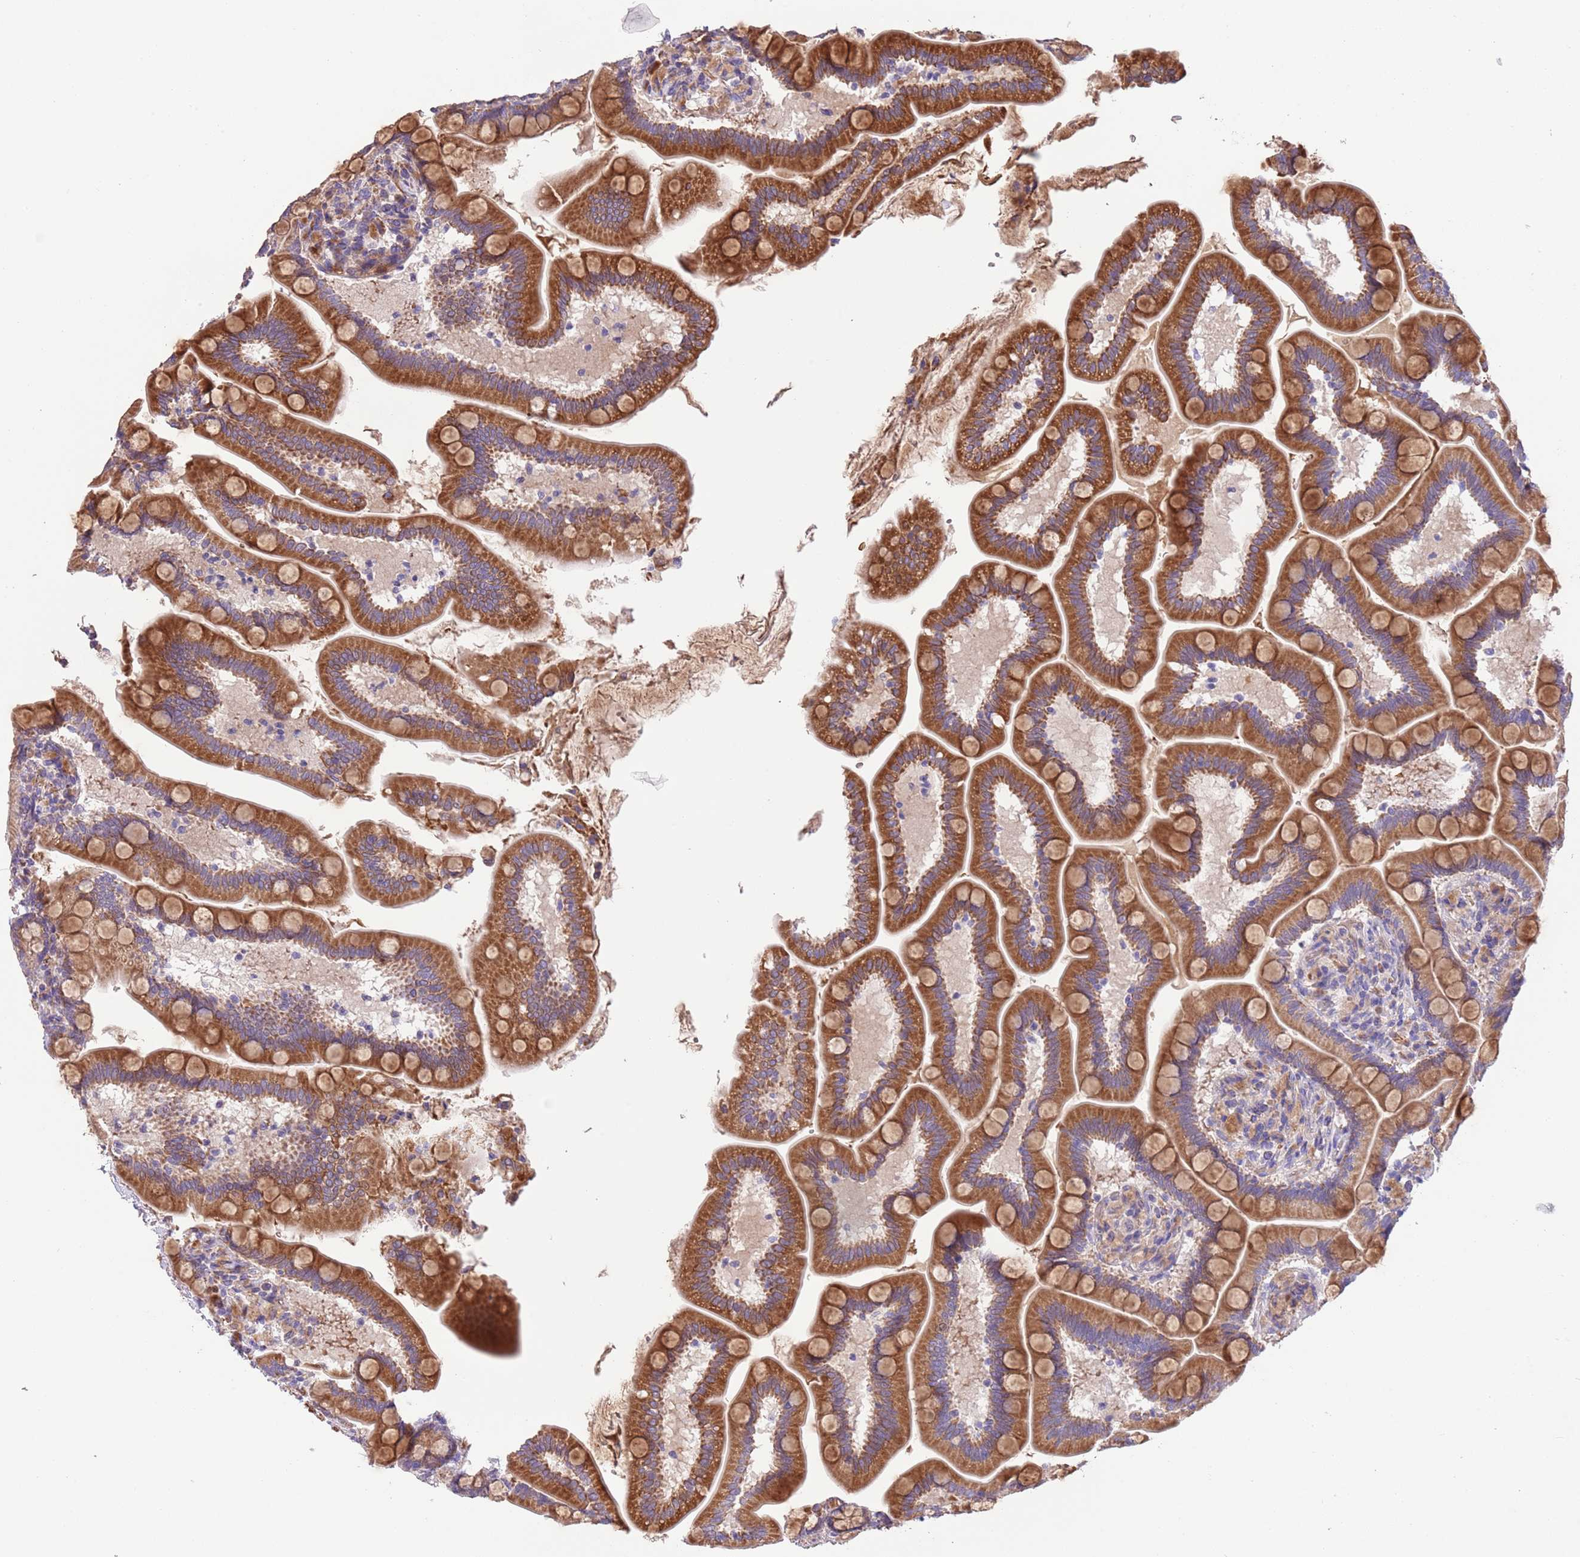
{"staining": {"intensity": "strong", "quantity": ">75%", "location": "cytoplasmic/membranous"}, "tissue": "small intestine", "cell_type": "Glandular cells", "image_type": "normal", "snomed": [{"axis": "morphology", "description": "Normal tissue, NOS"}, {"axis": "topography", "description": "Small intestine"}], "caption": "Immunohistochemical staining of normal small intestine shows high levels of strong cytoplasmic/membranous positivity in about >75% of glandular cells. The protein is shown in brown color, while the nuclei are stained blue.", "gene": "PIGA", "patient": {"sex": "female", "age": 64}}